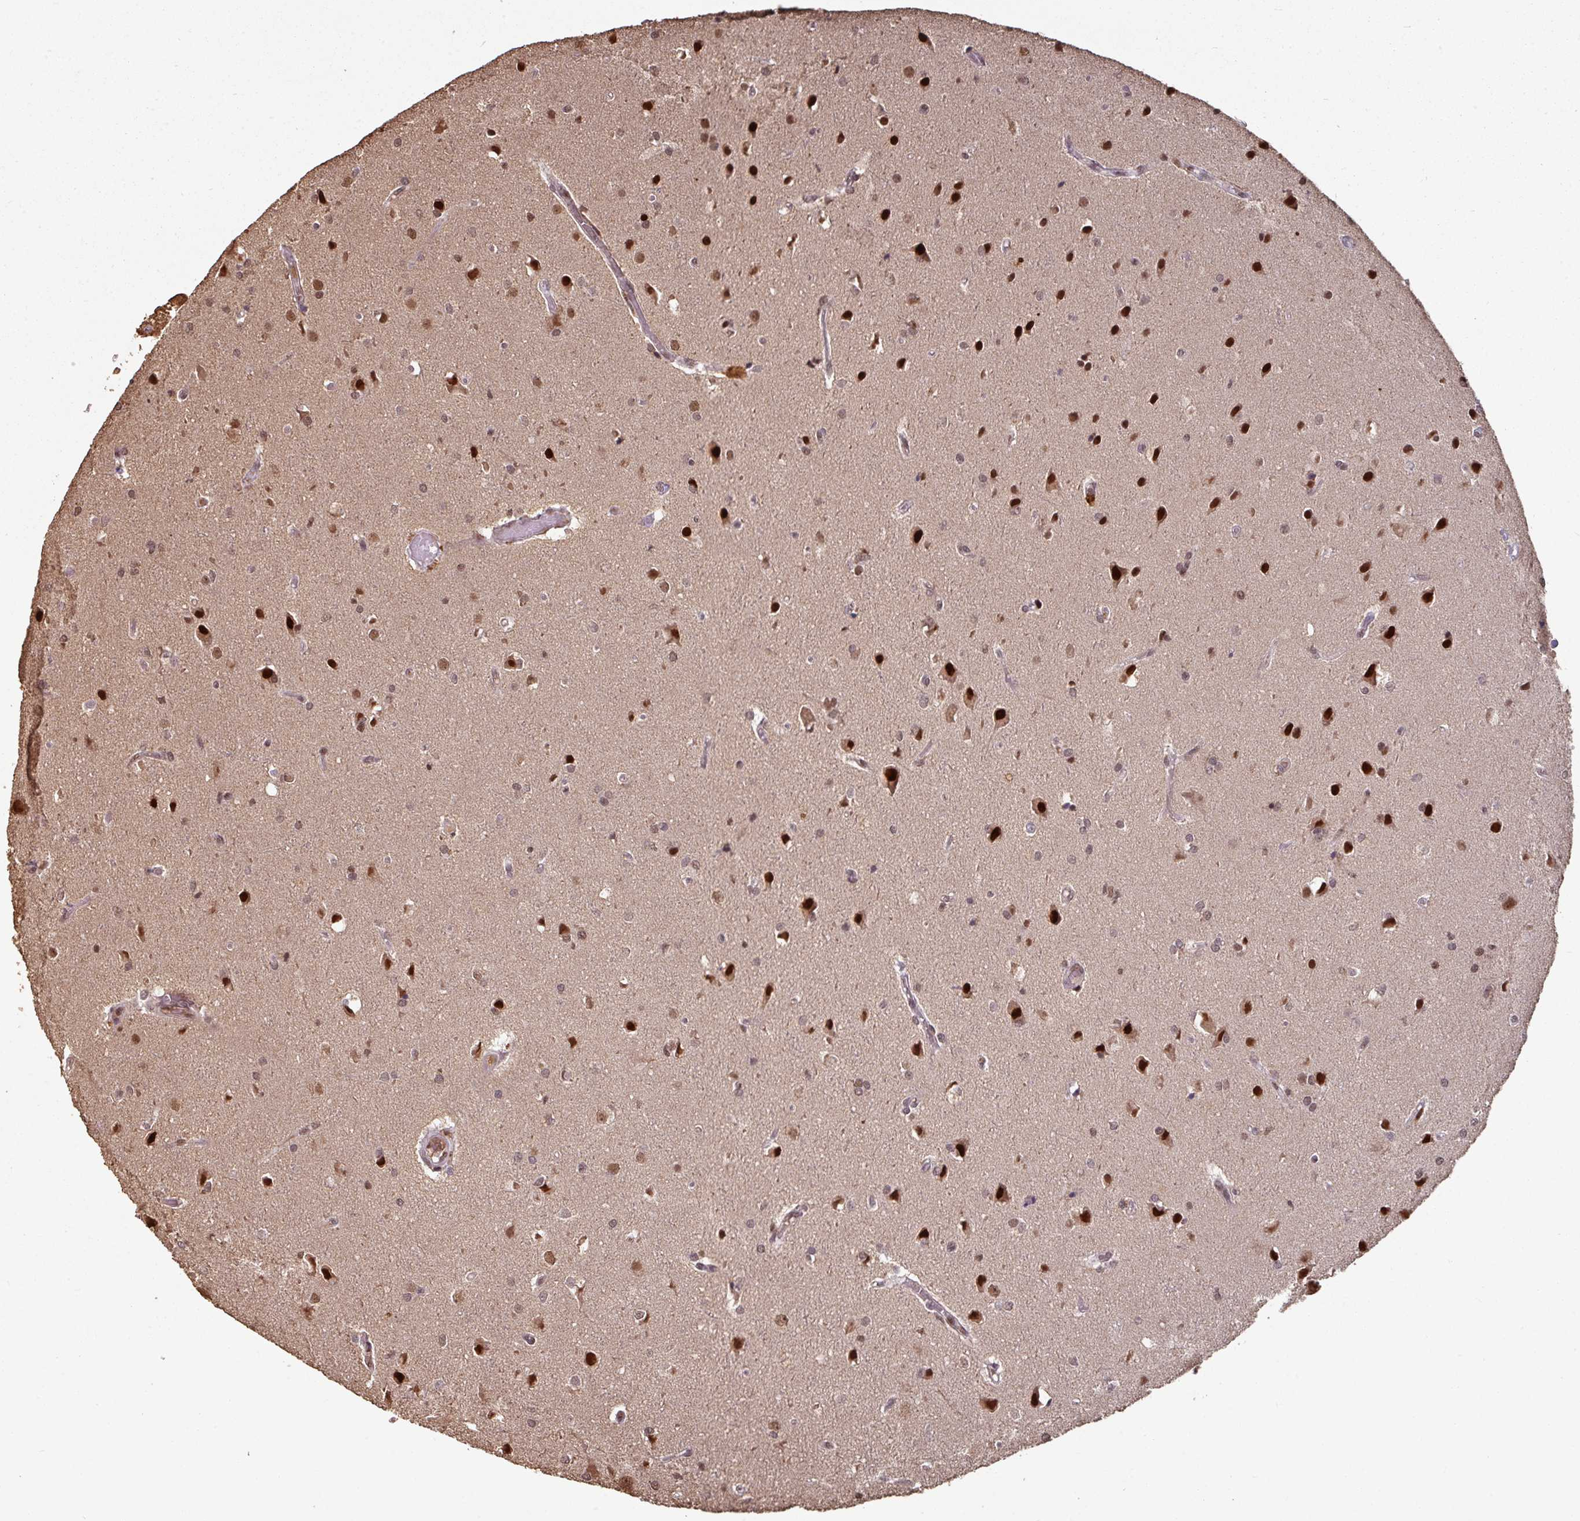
{"staining": {"intensity": "moderate", "quantity": ">75%", "location": "nuclear"}, "tissue": "glioma", "cell_type": "Tumor cells", "image_type": "cancer", "snomed": [{"axis": "morphology", "description": "Glioma, malignant, High grade"}, {"axis": "topography", "description": "Brain"}], "caption": "Glioma stained with a brown dye demonstrates moderate nuclear positive positivity in approximately >75% of tumor cells.", "gene": "POLD1", "patient": {"sex": "female", "age": 50}}